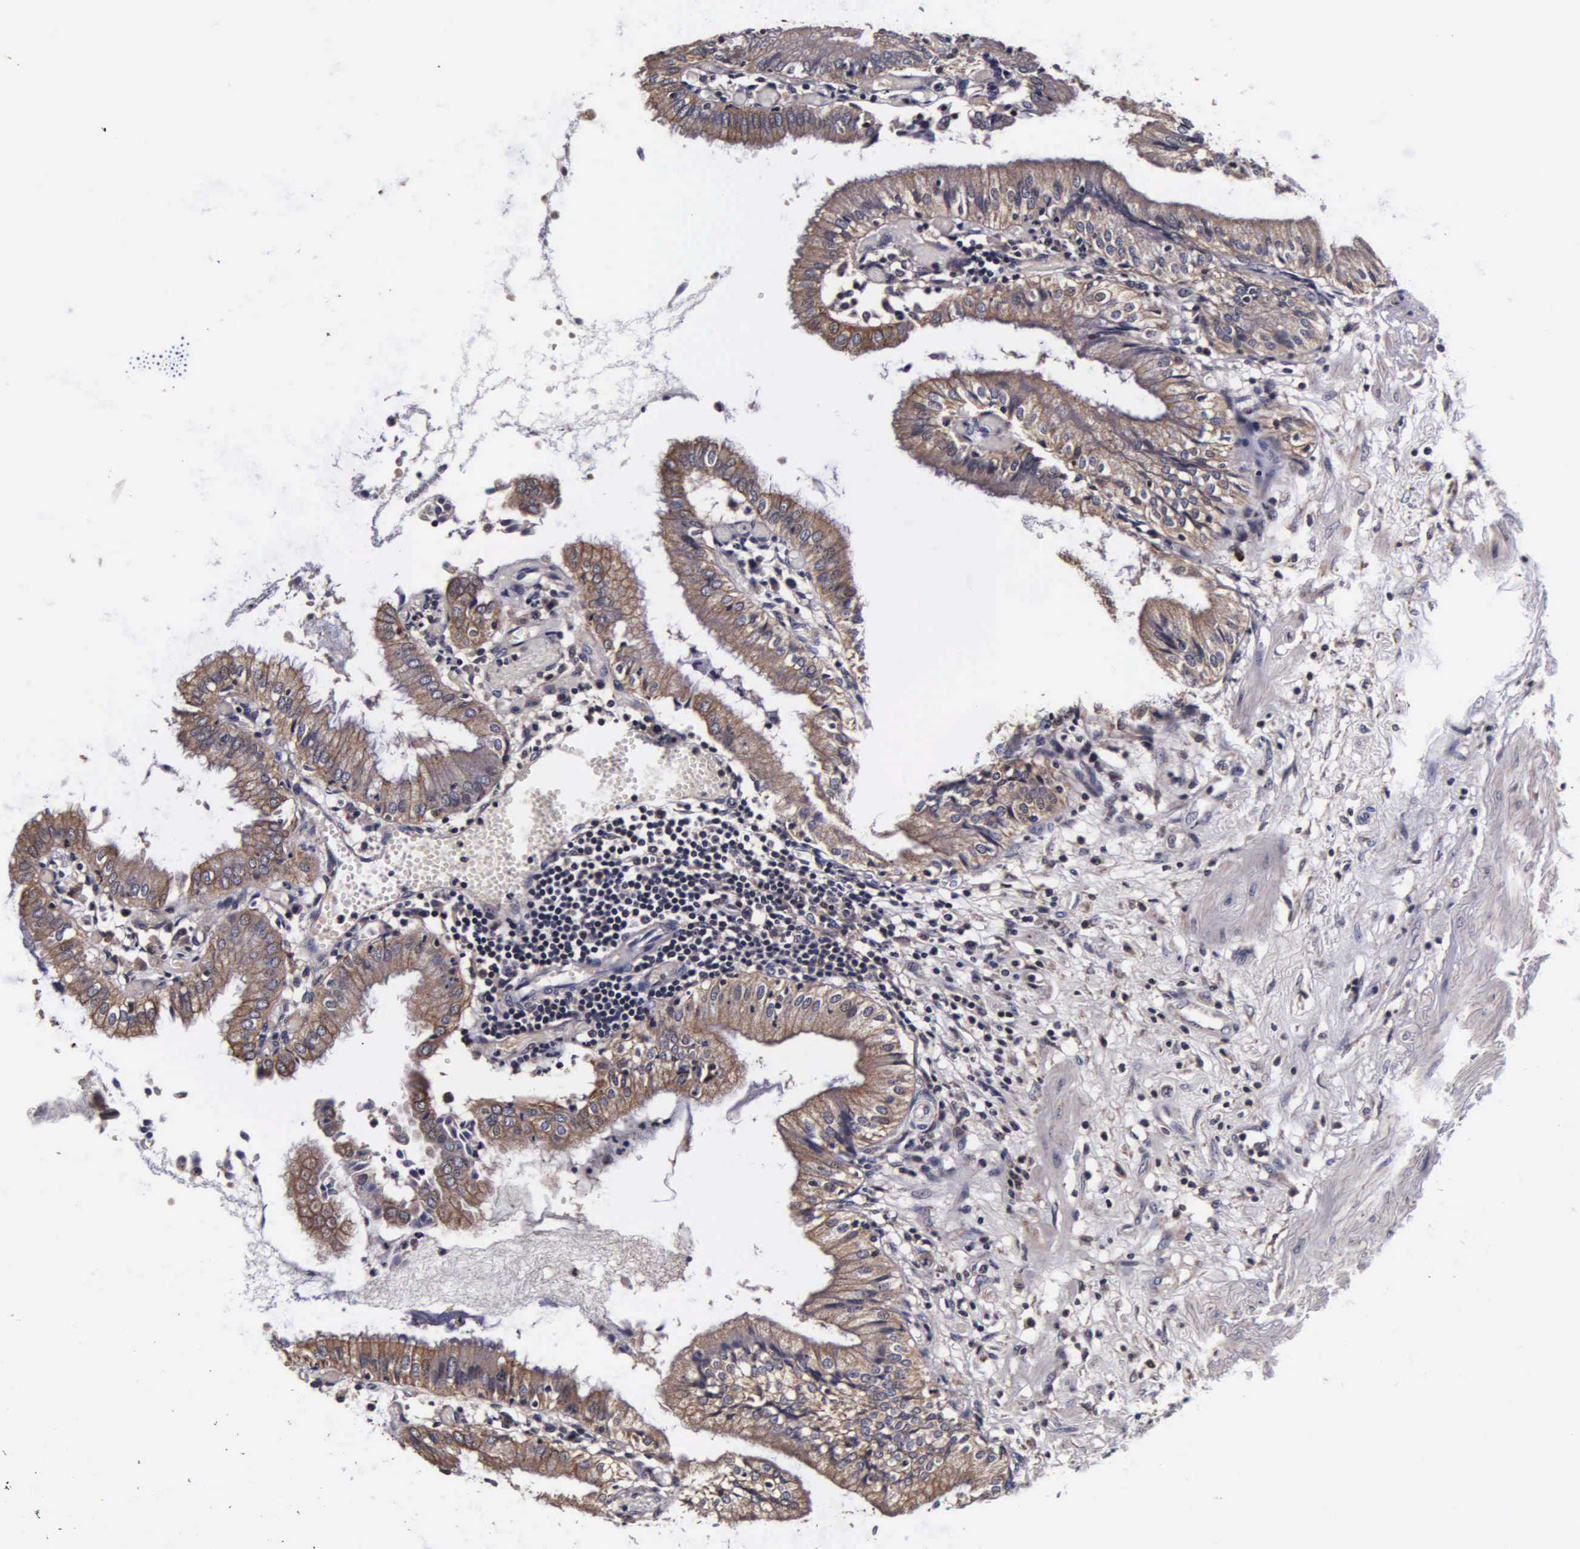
{"staining": {"intensity": "strong", "quantity": ">75%", "location": "cytoplasmic/membranous"}, "tissue": "gallbladder", "cell_type": "Glandular cells", "image_type": "normal", "snomed": [{"axis": "morphology", "description": "Normal tissue, NOS"}, {"axis": "topography", "description": "Gallbladder"}], "caption": "High-power microscopy captured an IHC histopathology image of unremarkable gallbladder, revealing strong cytoplasmic/membranous positivity in about >75% of glandular cells.", "gene": "PSMA3", "patient": {"sex": "male", "age": 58}}